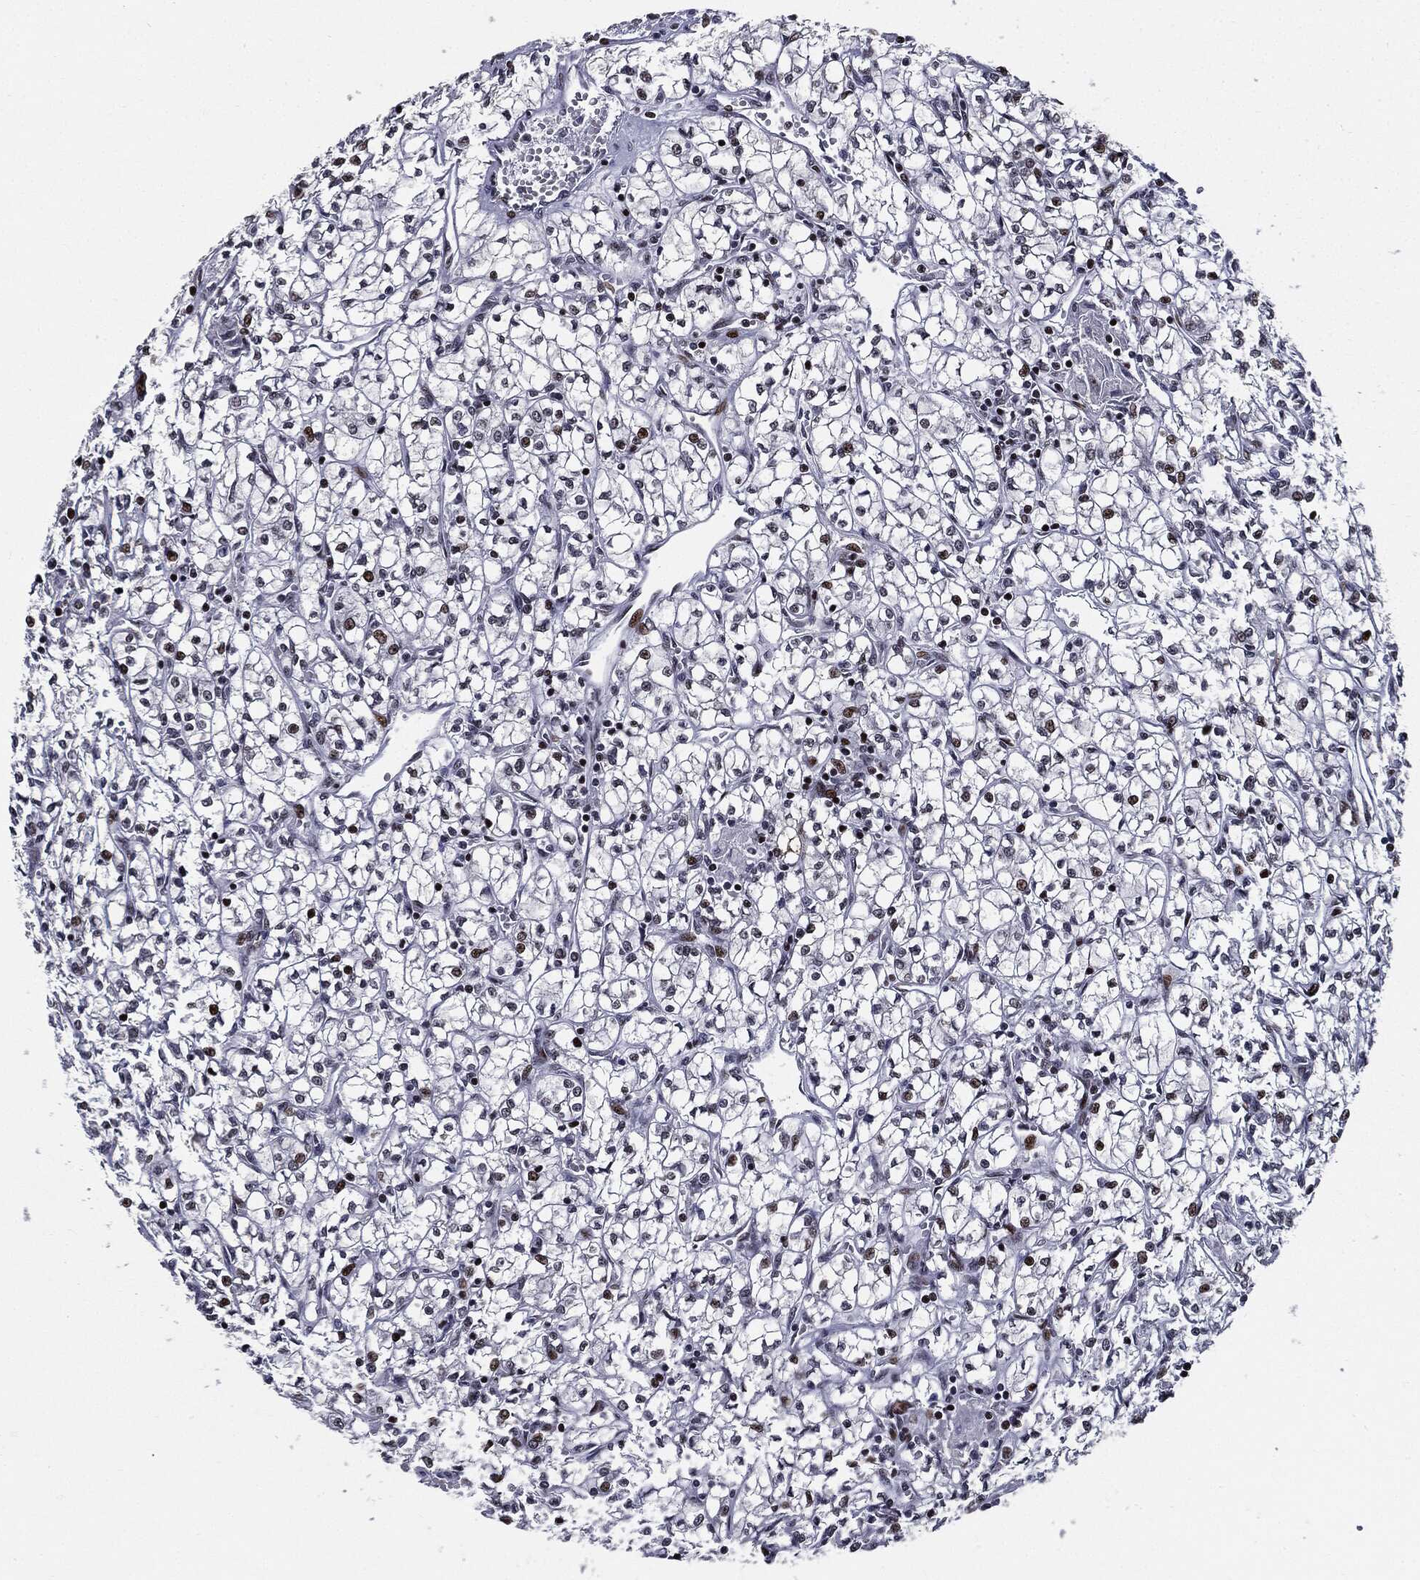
{"staining": {"intensity": "strong", "quantity": "<25%", "location": "nuclear"}, "tissue": "renal cancer", "cell_type": "Tumor cells", "image_type": "cancer", "snomed": [{"axis": "morphology", "description": "Adenocarcinoma, NOS"}, {"axis": "topography", "description": "Kidney"}], "caption": "Human renal cancer (adenocarcinoma) stained with a protein marker exhibits strong staining in tumor cells.", "gene": "ZFP91", "patient": {"sex": "female", "age": 64}}